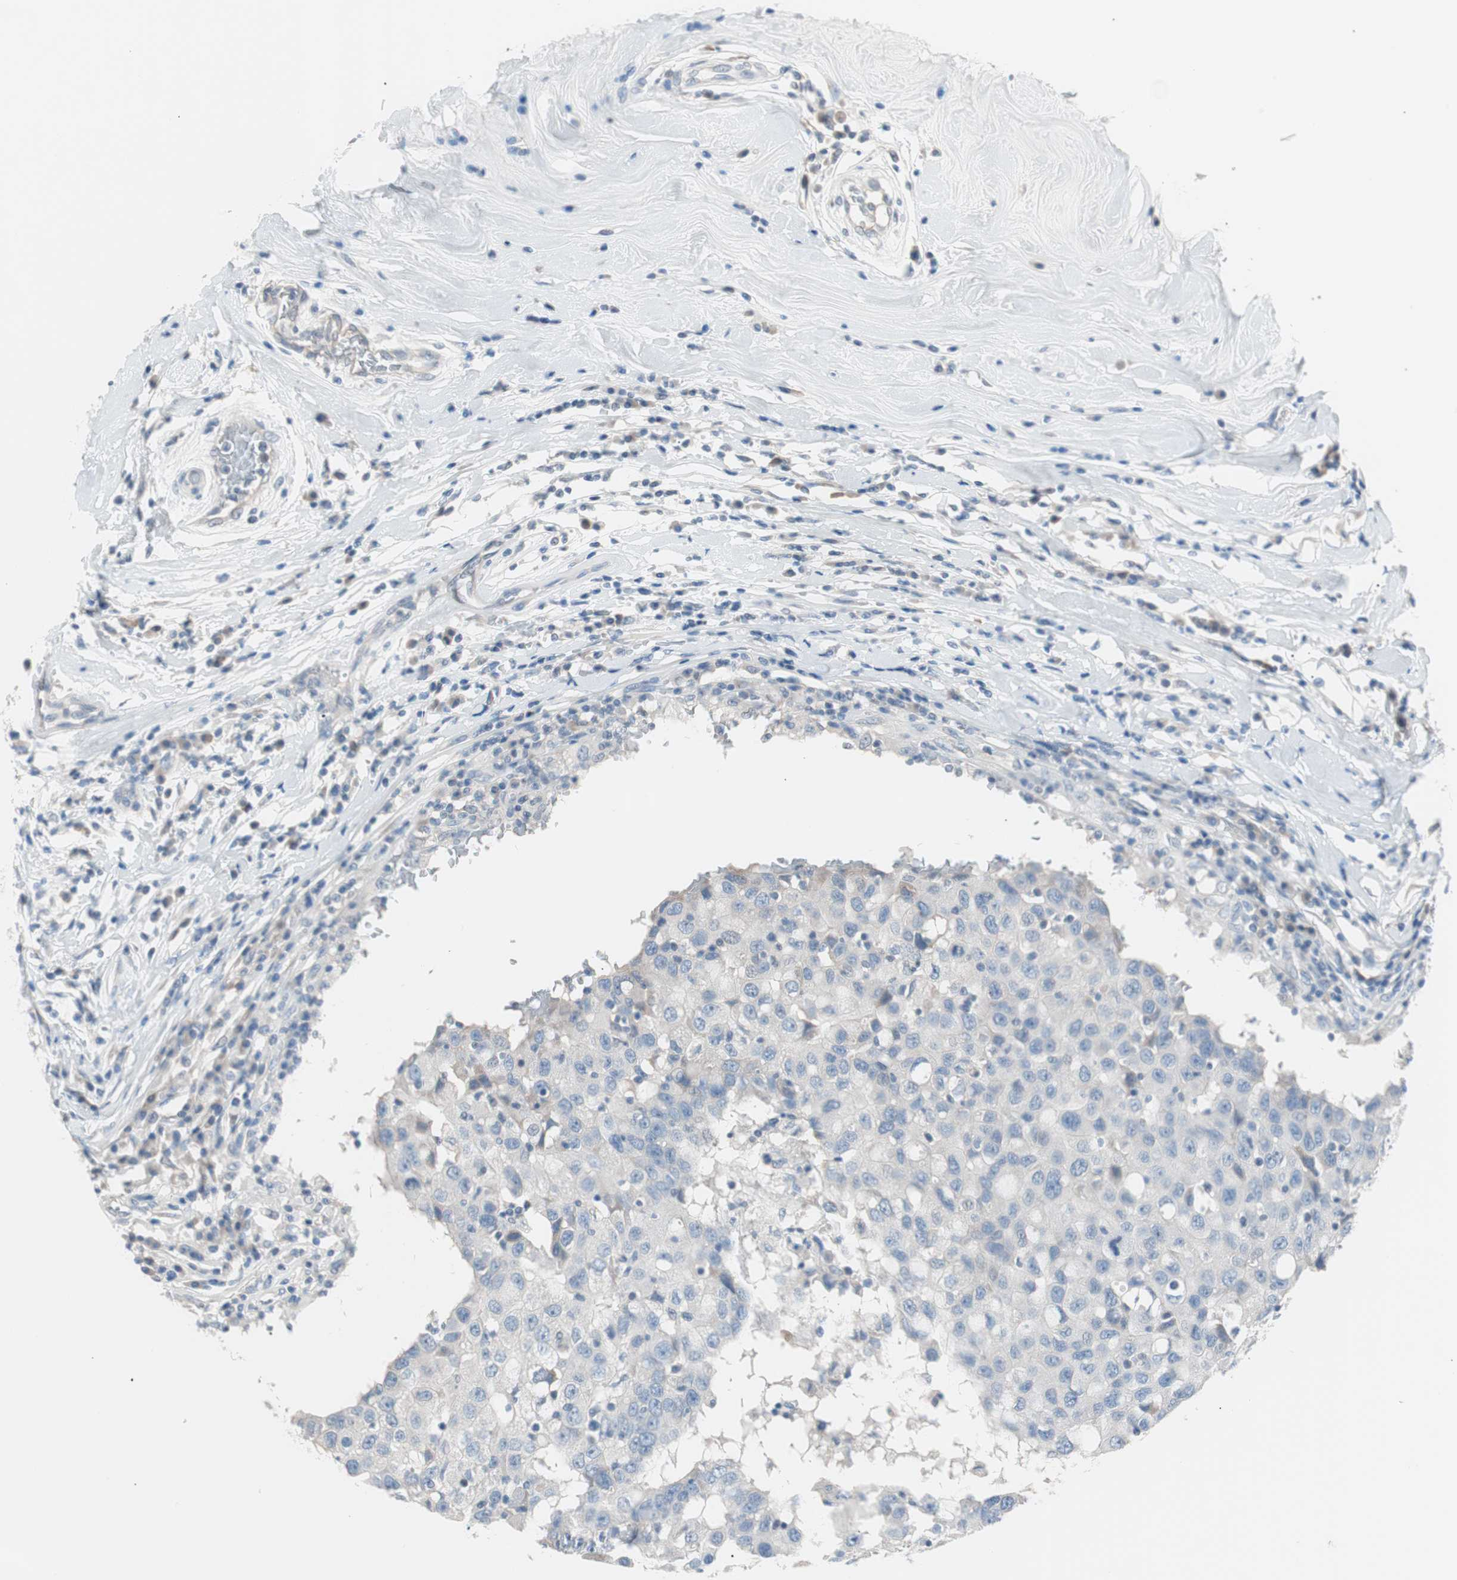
{"staining": {"intensity": "negative", "quantity": "none", "location": "none"}, "tissue": "breast cancer", "cell_type": "Tumor cells", "image_type": "cancer", "snomed": [{"axis": "morphology", "description": "Duct carcinoma"}, {"axis": "topography", "description": "Breast"}], "caption": "Tumor cells show no significant protein staining in breast cancer (intraductal carcinoma).", "gene": "VIL1", "patient": {"sex": "female", "age": 27}}